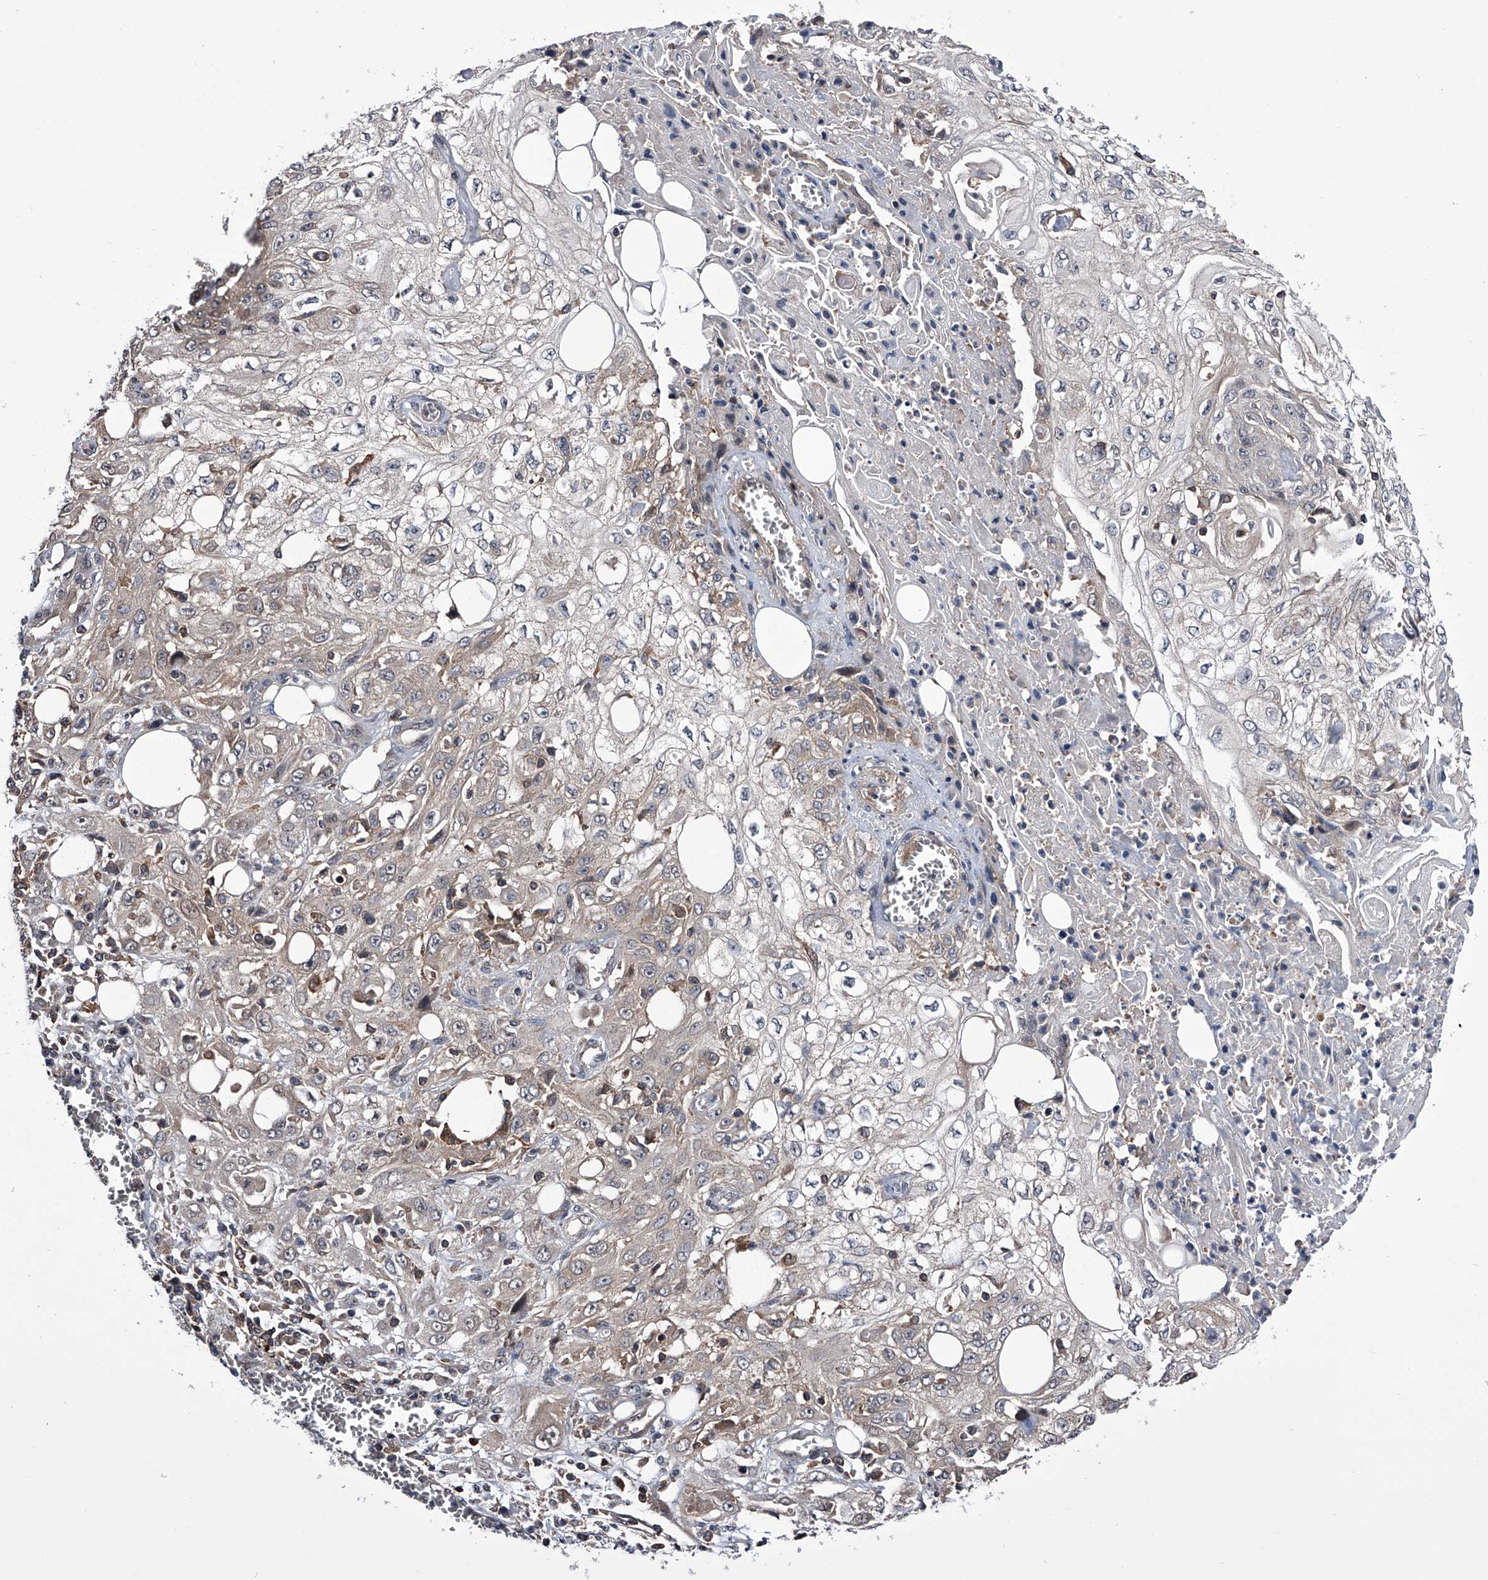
{"staining": {"intensity": "weak", "quantity": "<25%", "location": "cytoplasmic/membranous"}, "tissue": "skin cancer", "cell_type": "Tumor cells", "image_type": "cancer", "snomed": [{"axis": "morphology", "description": "Squamous cell carcinoma, NOS"}, {"axis": "morphology", "description": "Squamous cell carcinoma, metastatic, NOS"}, {"axis": "topography", "description": "Skin"}, {"axis": "topography", "description": "Lymph node"}], "caption": "Immunohistochemistry (IHC) of human skin cancer displays no staining in tumor cells. (Brightfield microscopy of DAB (3,3'-diaminobenzidine) immunohistochemistry at high magnification).", "gene": "PAN3", "patient": {"sex": "male", "age": 75}}